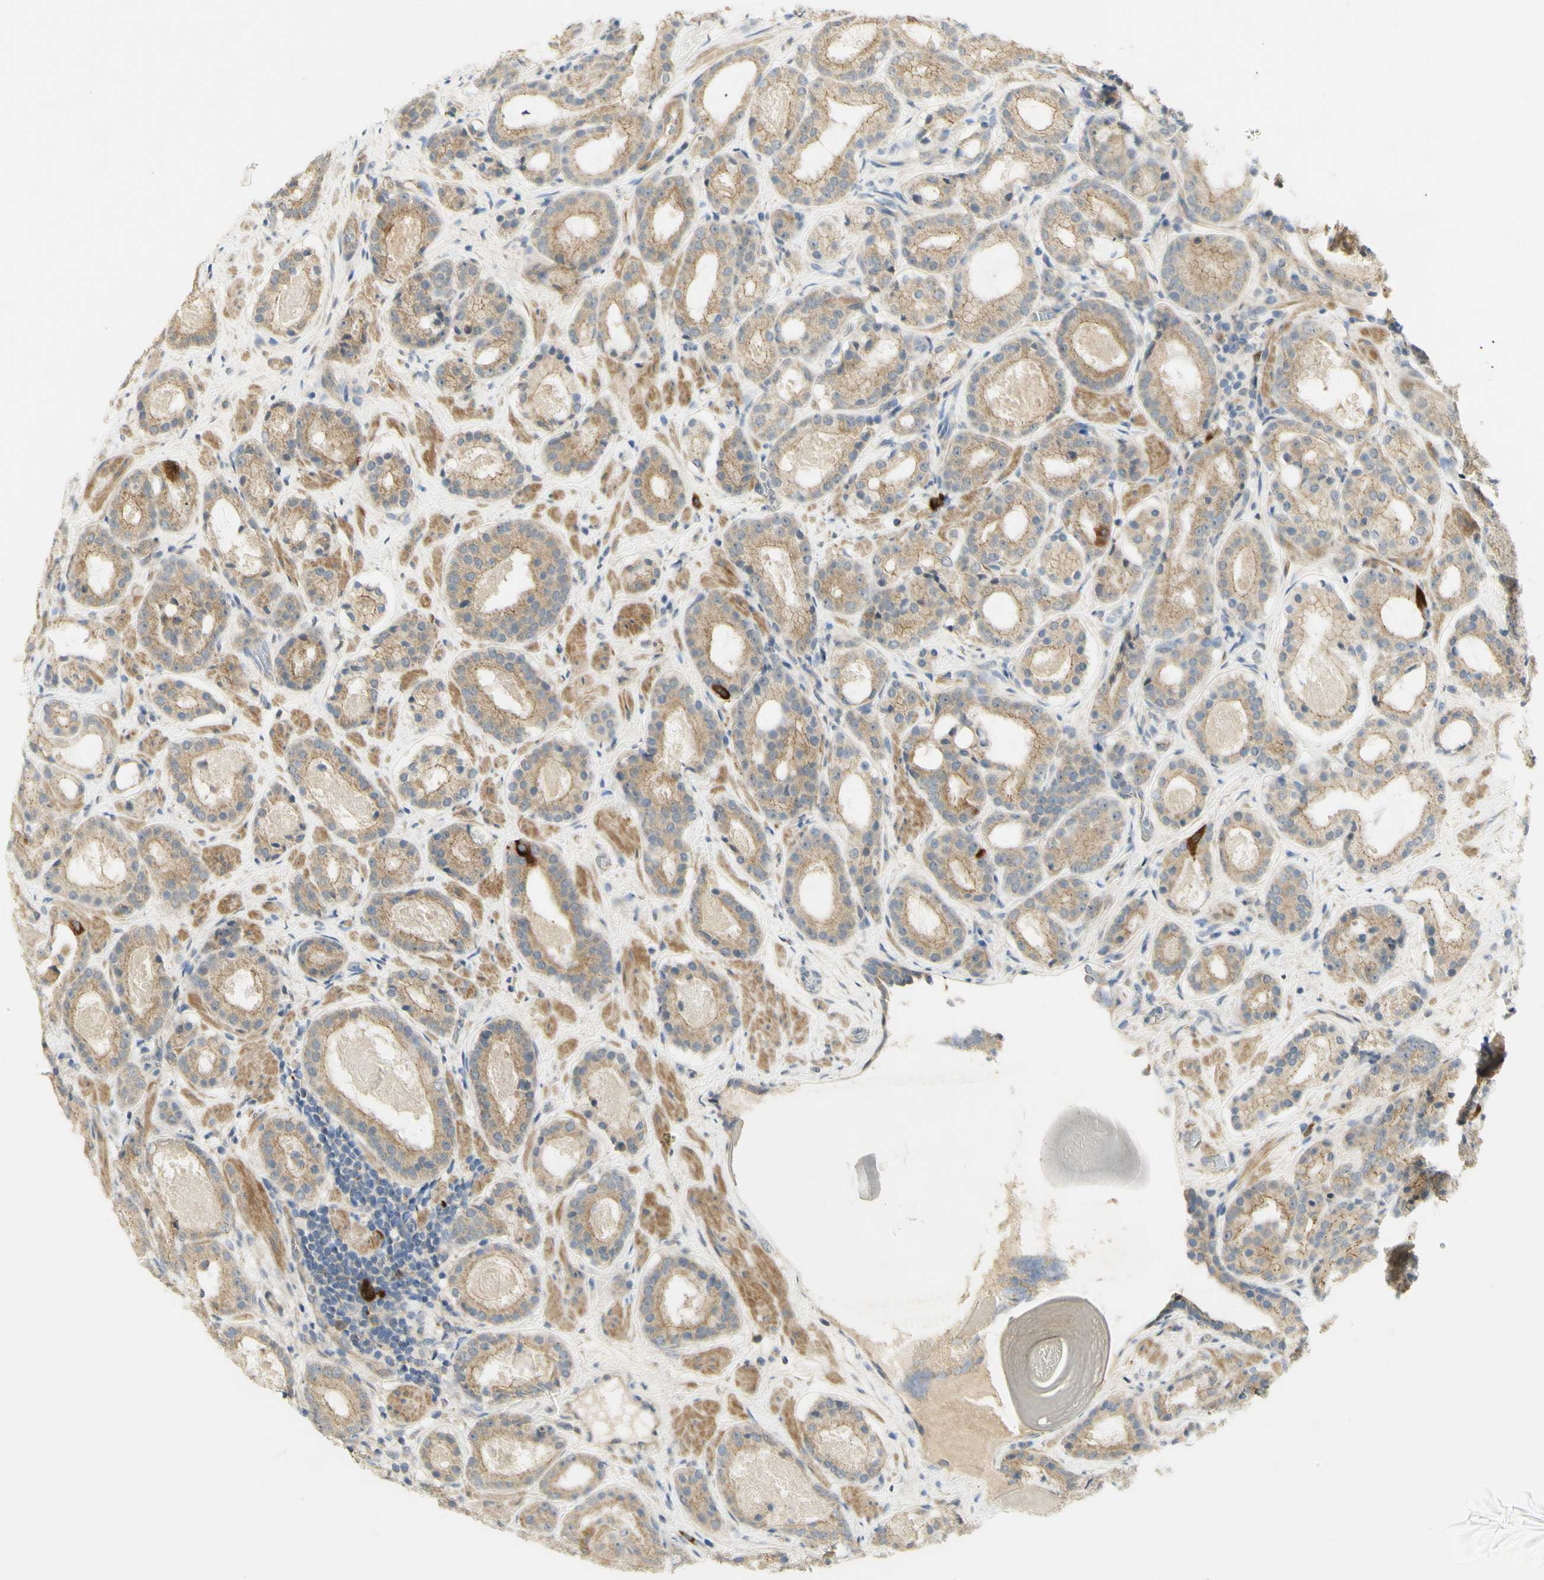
{"staining": {"intensity": "moderate", "quantity": ">75%", "location": "cytoplasmic/membranous"}, "tissue": "prostate cancer", "cell_type": "Tumor cells", "image_type": "cancer", "snomed": [{"axis": "morphology", "description": "Adenocarcinoma, Low grade"}, {"axis": "topography", "description": "Prostate"}], "caption": "The histopathology image demonstrates immunohistochemical staining of adenocarcinoma (low-grade) (prostate). There is moderate cytoplasmic/membranous positivity is seen in approximately >75% of tumor cells. Ihc stains the protein of interest in brown and the nuclei are stained blue.", "gene": "KIF11", "patient": {"sex": "male", "age": 69}}